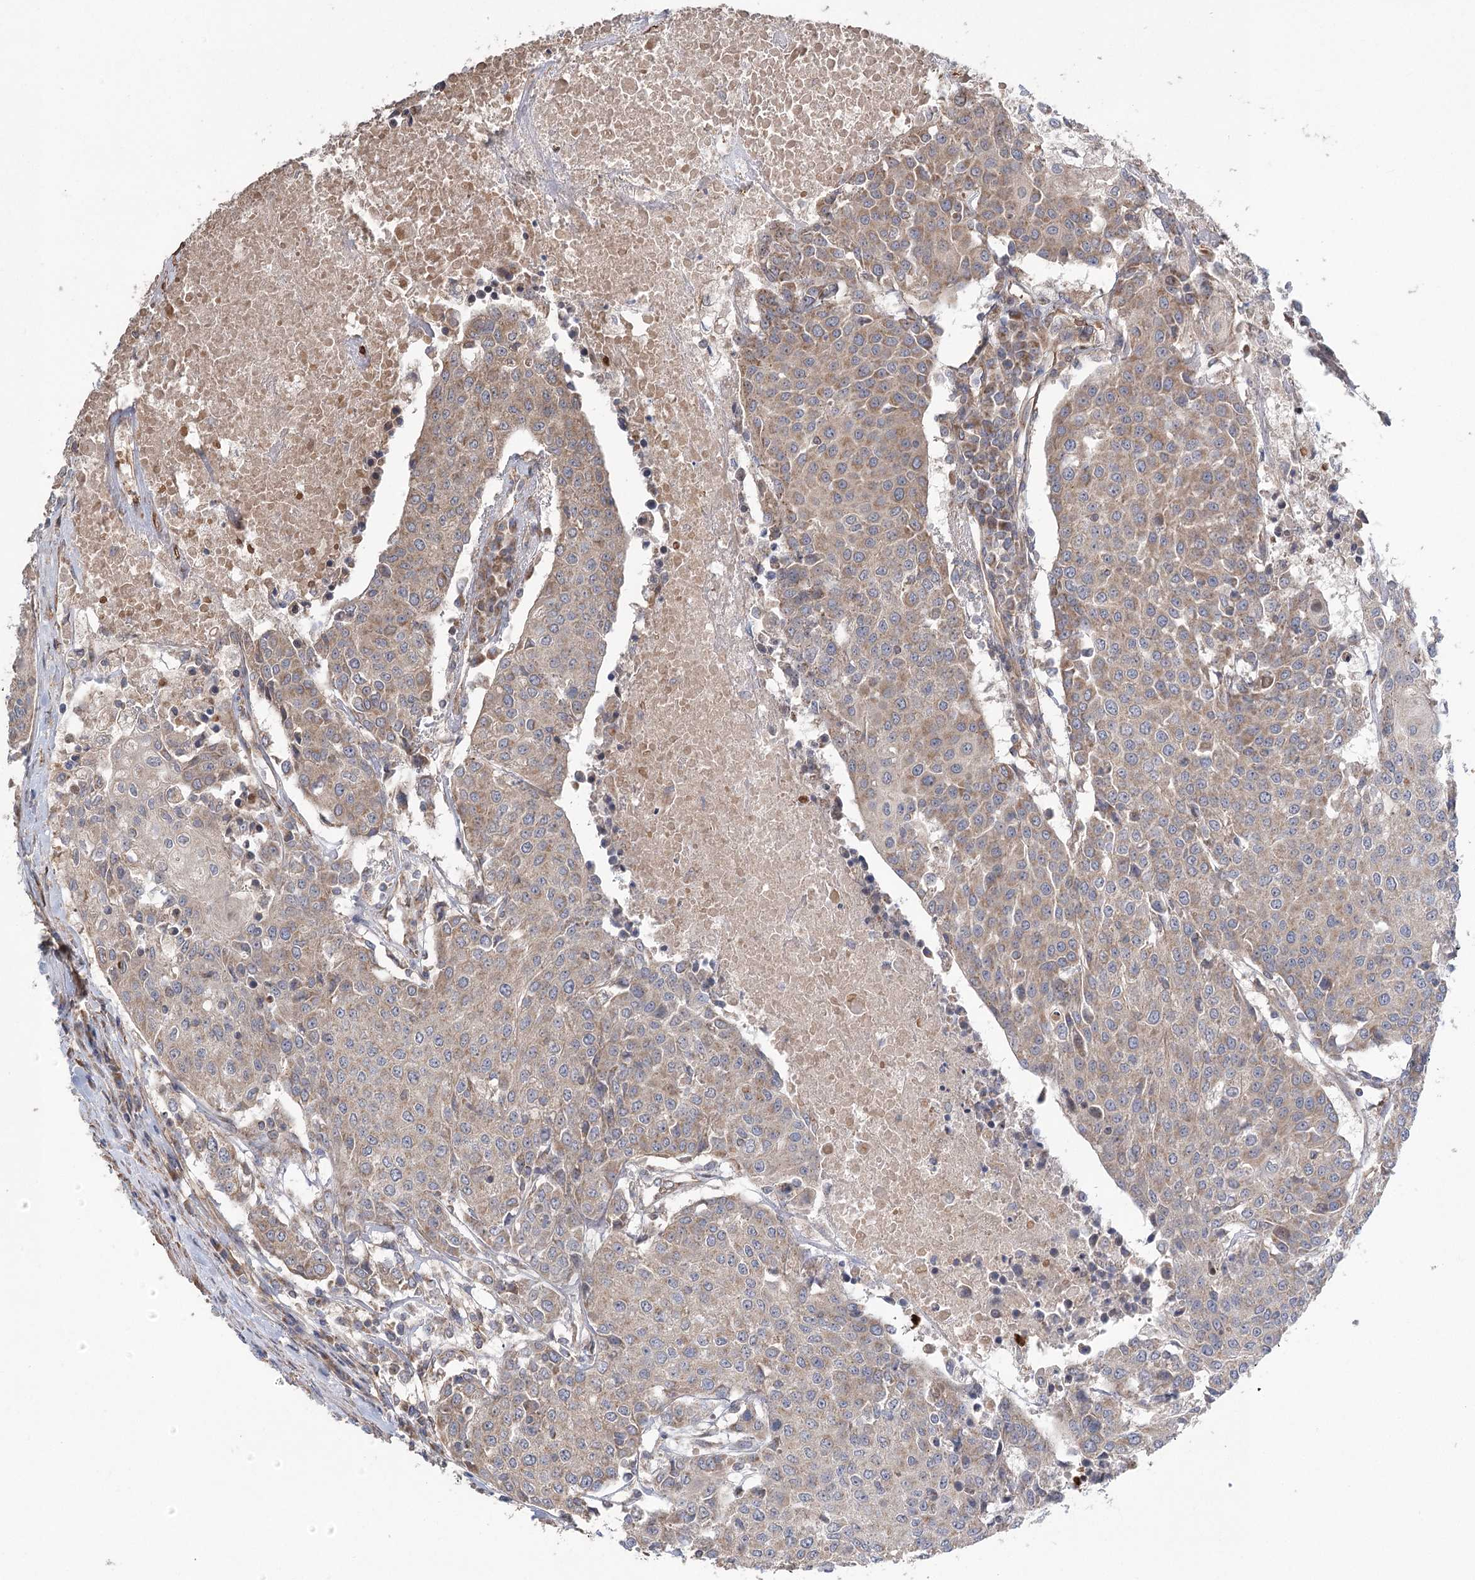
{"staining": {"intensity": "moderate", "quantity": ">75%", "location": "cytoplasmic/membranous"}, "tissue": "urothelial cancer", "cell_type": "Tumor cells", "image_type": "cancer", "snomed": [{"axis": "morphology", "description": "Urothelial carcinoma, High grade"}, {"axis": "topography", "description": "Urinary bladder"}], "caption": "Immunohistochemical staining of high-grade urothelial carcinoma exhibits medium levels of moderate cytoplasmic/membranous expression in approximately >75% of tumor cells.", "gene": "RWDD4", "patient": {"sex": "female", "age": 85}}